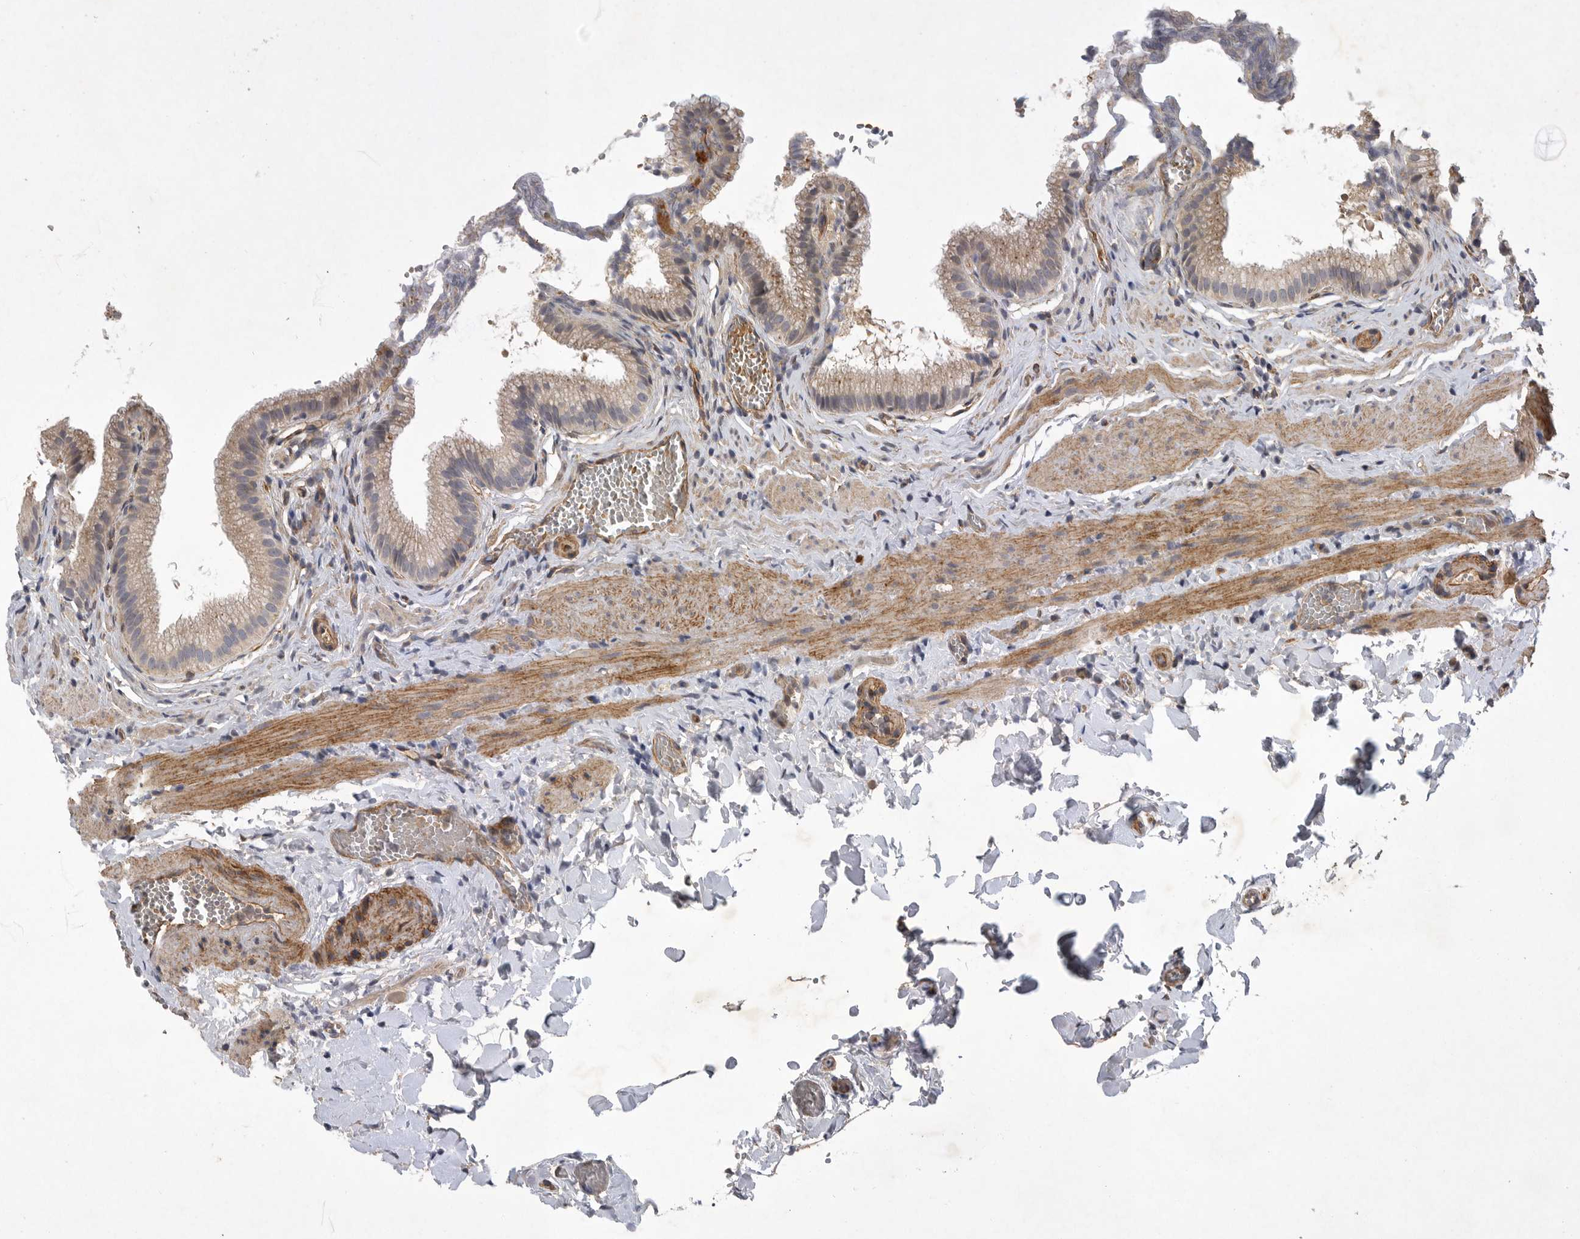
{"staining": {"intensity": "moderate", "quantity": ">75%", "location": "cytoplasmic/membranous"}, "tissue": "gallbladder", "cell_type": "Glandular cells", "image_type": "normal", "snomed": [{"axis": "morphology", "description": "Normal tissue, NOS"}, {"axis": "topography", "description": "Gallbladder"}], "caption": "Immunohistochemical staining of normal human gallbladder displays moderate cytoplasmic/membranous protein positivity in approximately >75% of glandular cells.", "gene": "ANKFY1", "patient": {"sex": "male", "age": 38}}